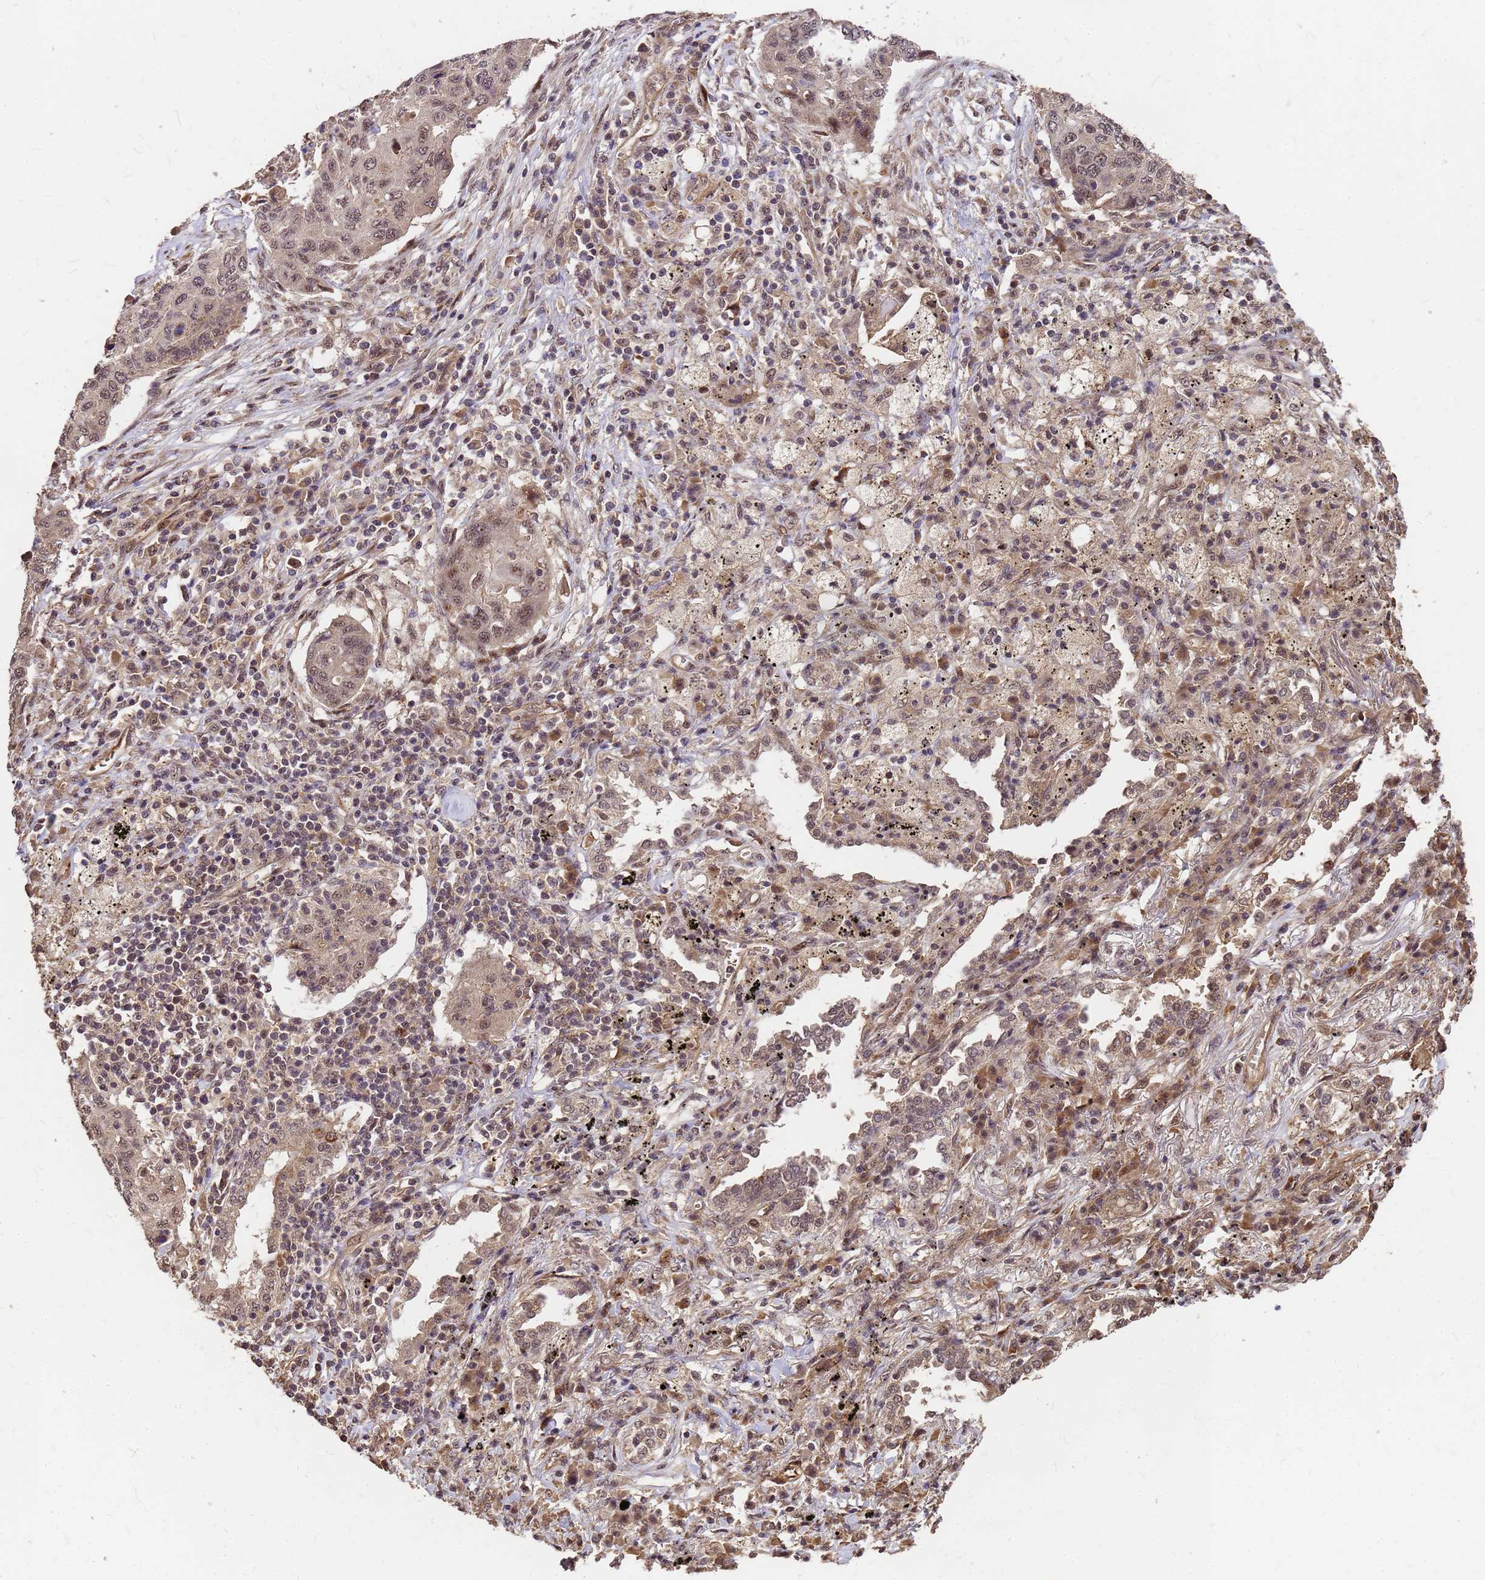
{"staining": {"intensity": "weak", "quantity": "25%-75%", "location": "nuclear"}, "tissue": "lung cancer", "cell_type": "Tumor cells", "image_type": "cancer", "snomed": [{"axis": "morphology", "description": "Squamous cell carcinoma, NOS"}, {"axis": "topography", "description": "Lung"}], "caption": "High-magnification brightfield microscopy of lung squamous cell carcinoma stained with DAB (brown) and counterstained with hematoxylin (blue). tumor cells exhibit weak nuclear positivity is identified in approximately25%-75% of cells.", "gene": "GPATCH8", "patient": {"sex": "female", "age": 63}}